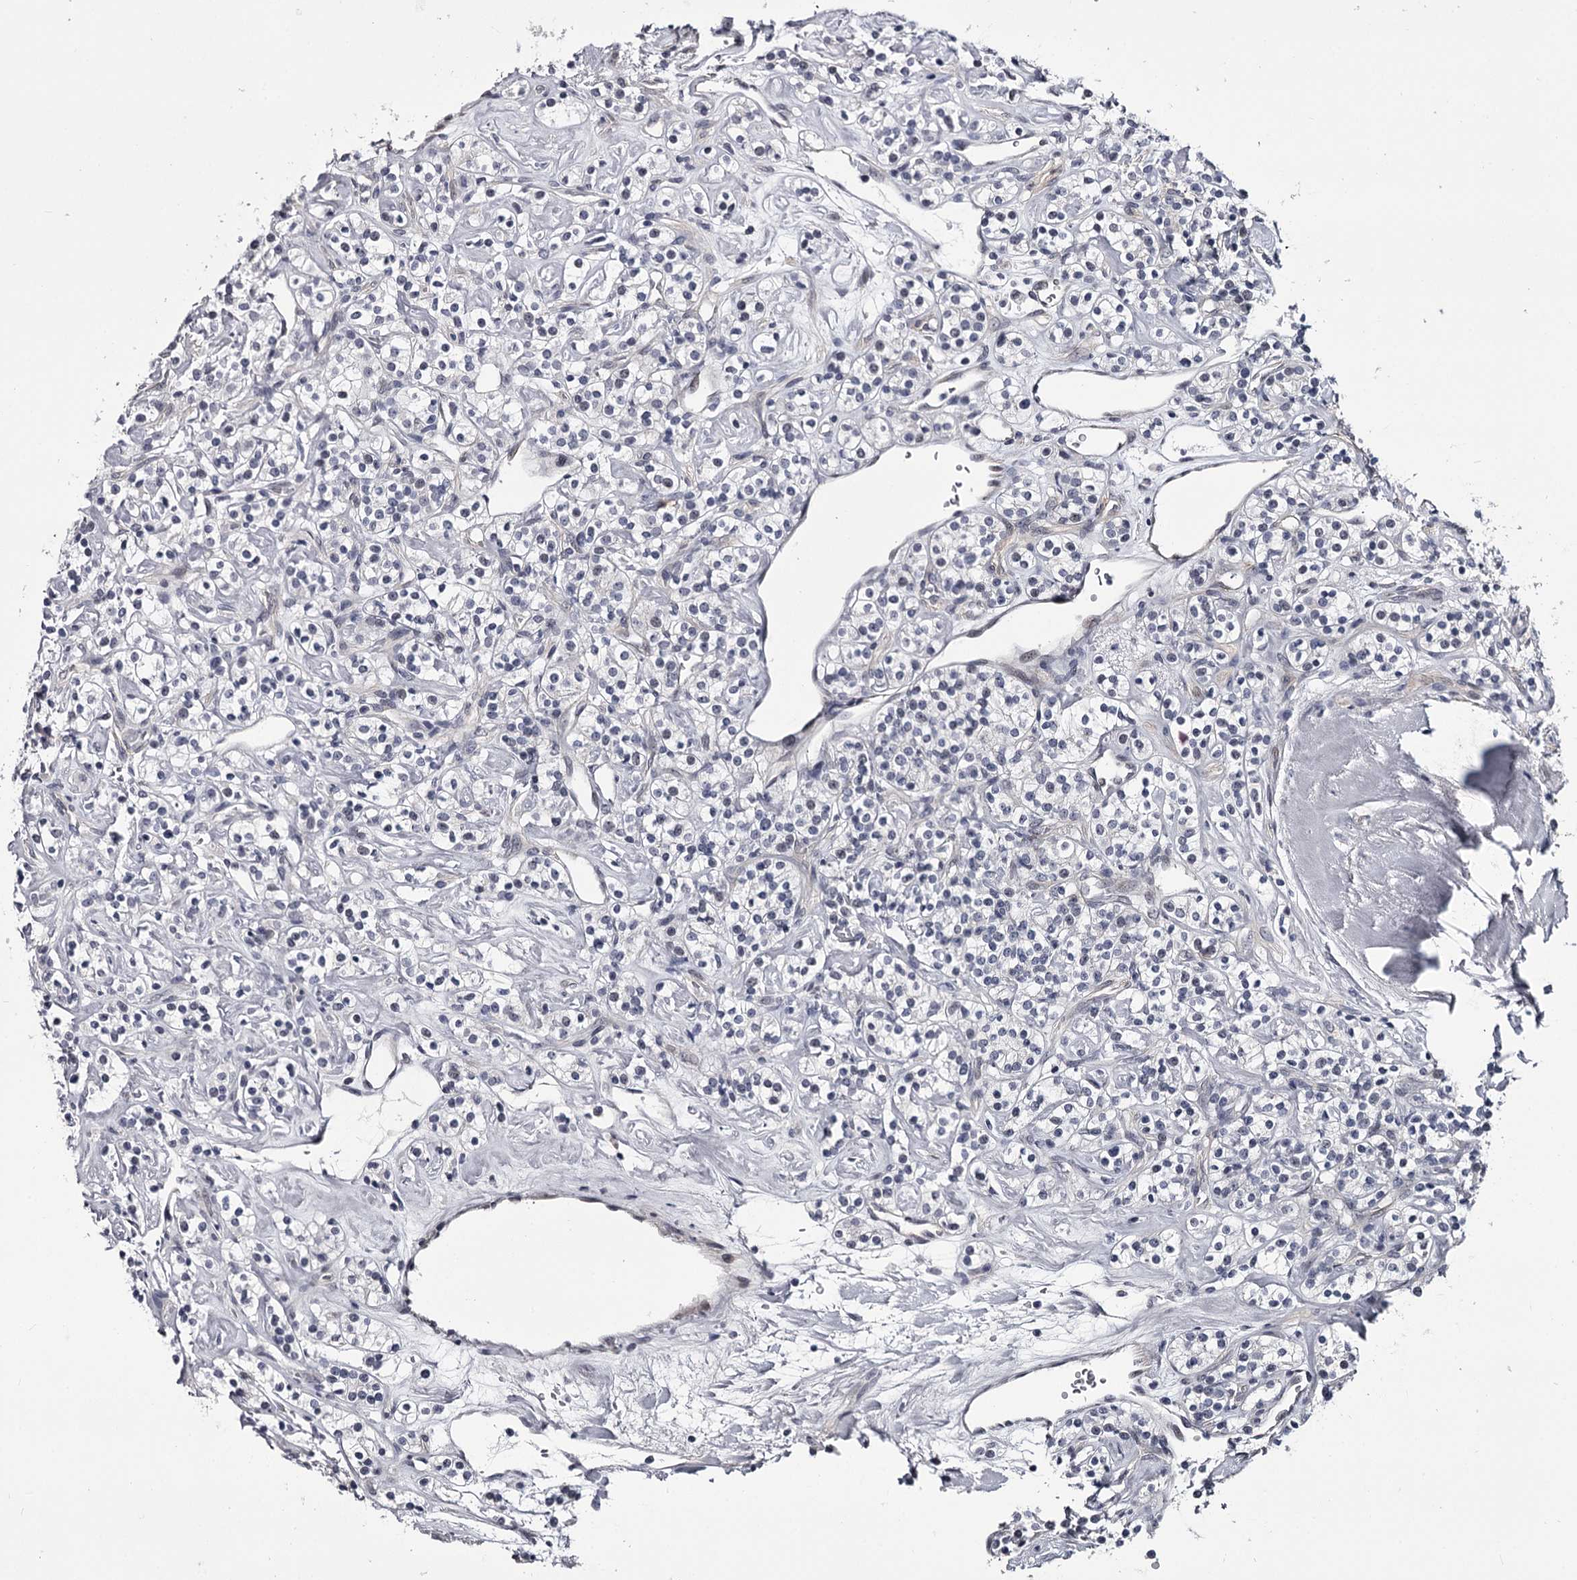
{"staining": {"intensity": "negative", "quantity": "none", "location": "none"}, "tissue": "renal cancer", "cell_type": "Tumor cells", "image_type": "cancer", "snomed": [{"axis": "morphology", "description": "Adenocarcinoma, NOS"}, {"axis": "topography", "description": "Kidney"}], "caption": "Image shows no significant protein positivity in tumor cells of adenocarcinoma (renal).", "gene": "OVOL2", "patient": {"sex": "male", "age": 77}}